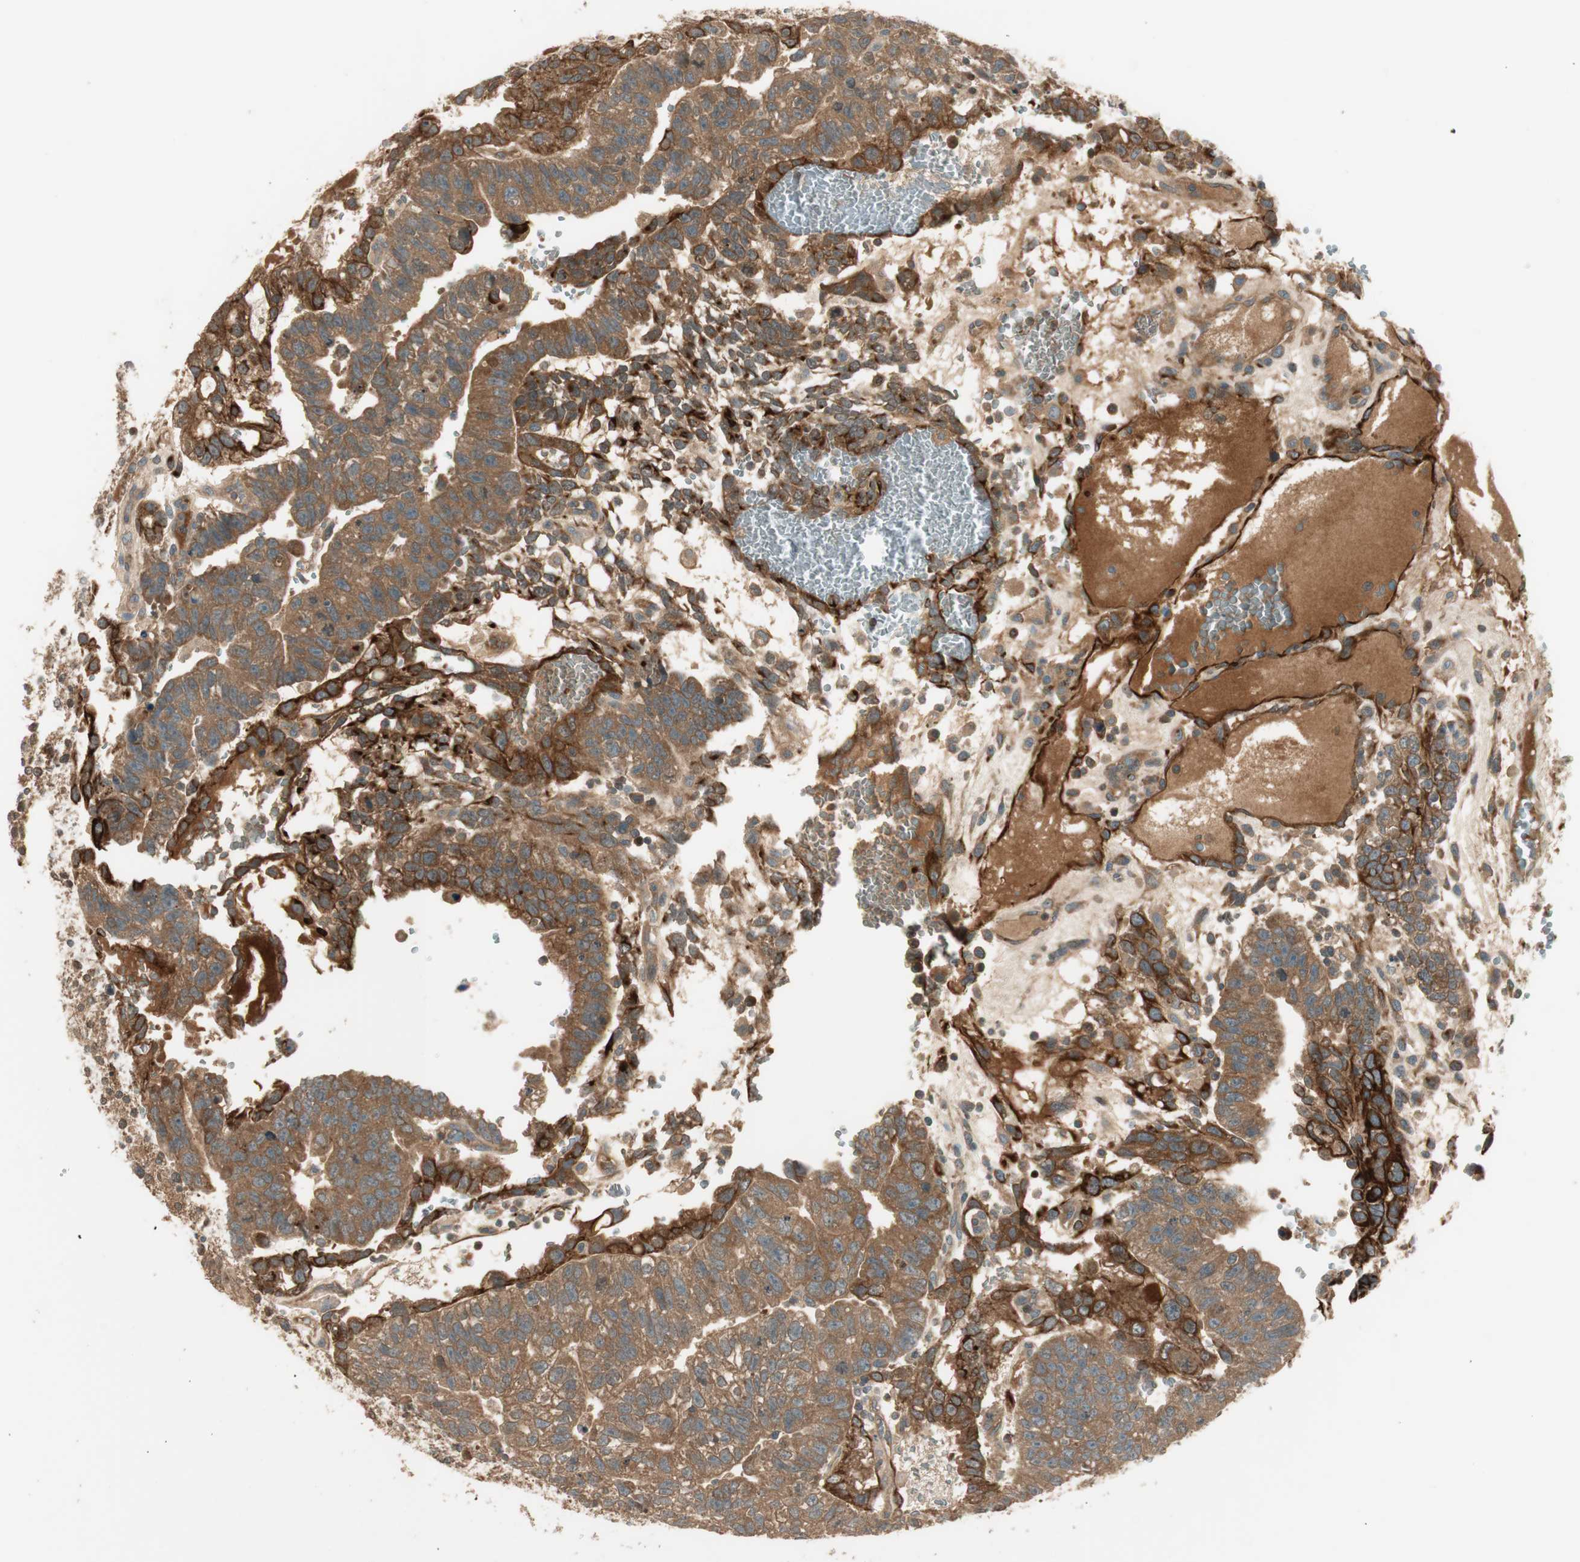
{"staining": {"intensity": "moderate", "quantity": ">75%", "location": "cytoplasmic/membranous"}, "tissue": "testis cancer", "cell_type": "Tumor cells", "image_type": "cancer", "snomed": [{"axis": "morphology", "description": "Seminoma, NOS"}, {"axis": "morphology", "description": "Carcinoma, Embryonal, NOS"}, {"axis": "topography", "description": "Testis"}], "caption": "IHC staining of testis embryonal carcinoma, which exhibits medium levels of moderate cytoplasmic/membranous expression in about >75% of tumor cells indicating moderate cytoplasmic/membranous protein staining. The staining was performed using DAB (3,3'-diaminobenzidine) (brown) for protein detection and nuclei were counterstained in hematoxylin (blue).", "gene": "PFDN5", "patient": {"sex": "male", "age": 52}}